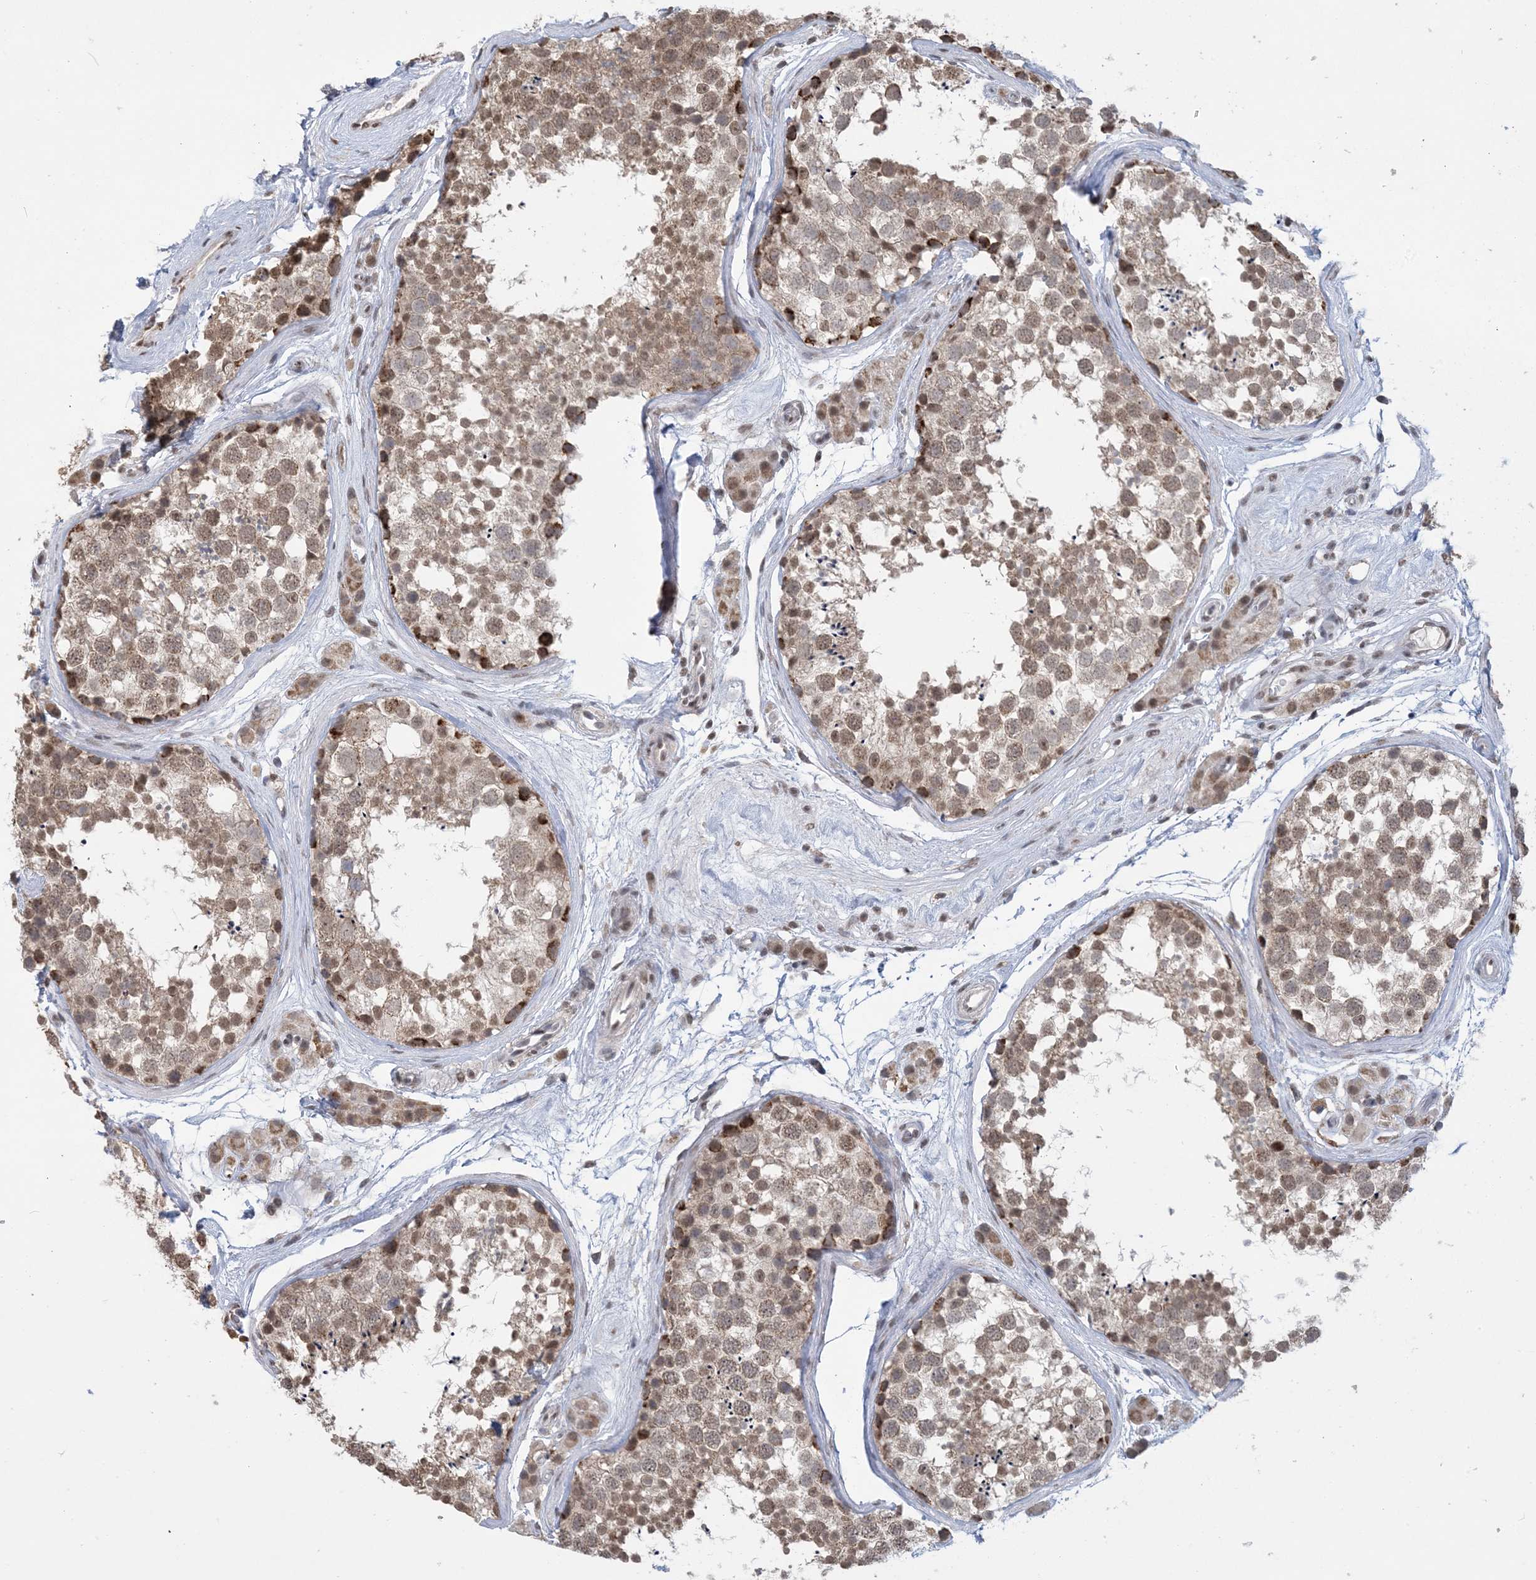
{"staining": {"intensity": "moderate", "quantity": ">75%", "location": "cytoplasmic/membranous,nuclear"}, "tissue": "testis", "cell_type": "Cells in seminiferous ducts", "image_type": "normal", "snomed": [{"axis": "morphology", "description": "Normal tissue, NOS"}, {"axis": "topography", "description": "Testis"}], "caption": "Moderate cytoplasmic/membranous,nuclear expression for a protein is present in approximately >75% of cells in seminiferous ducts of normal testis using IHC.", "gene": "TRMT10C", "patient": {"sex": "male", "age": 56}}